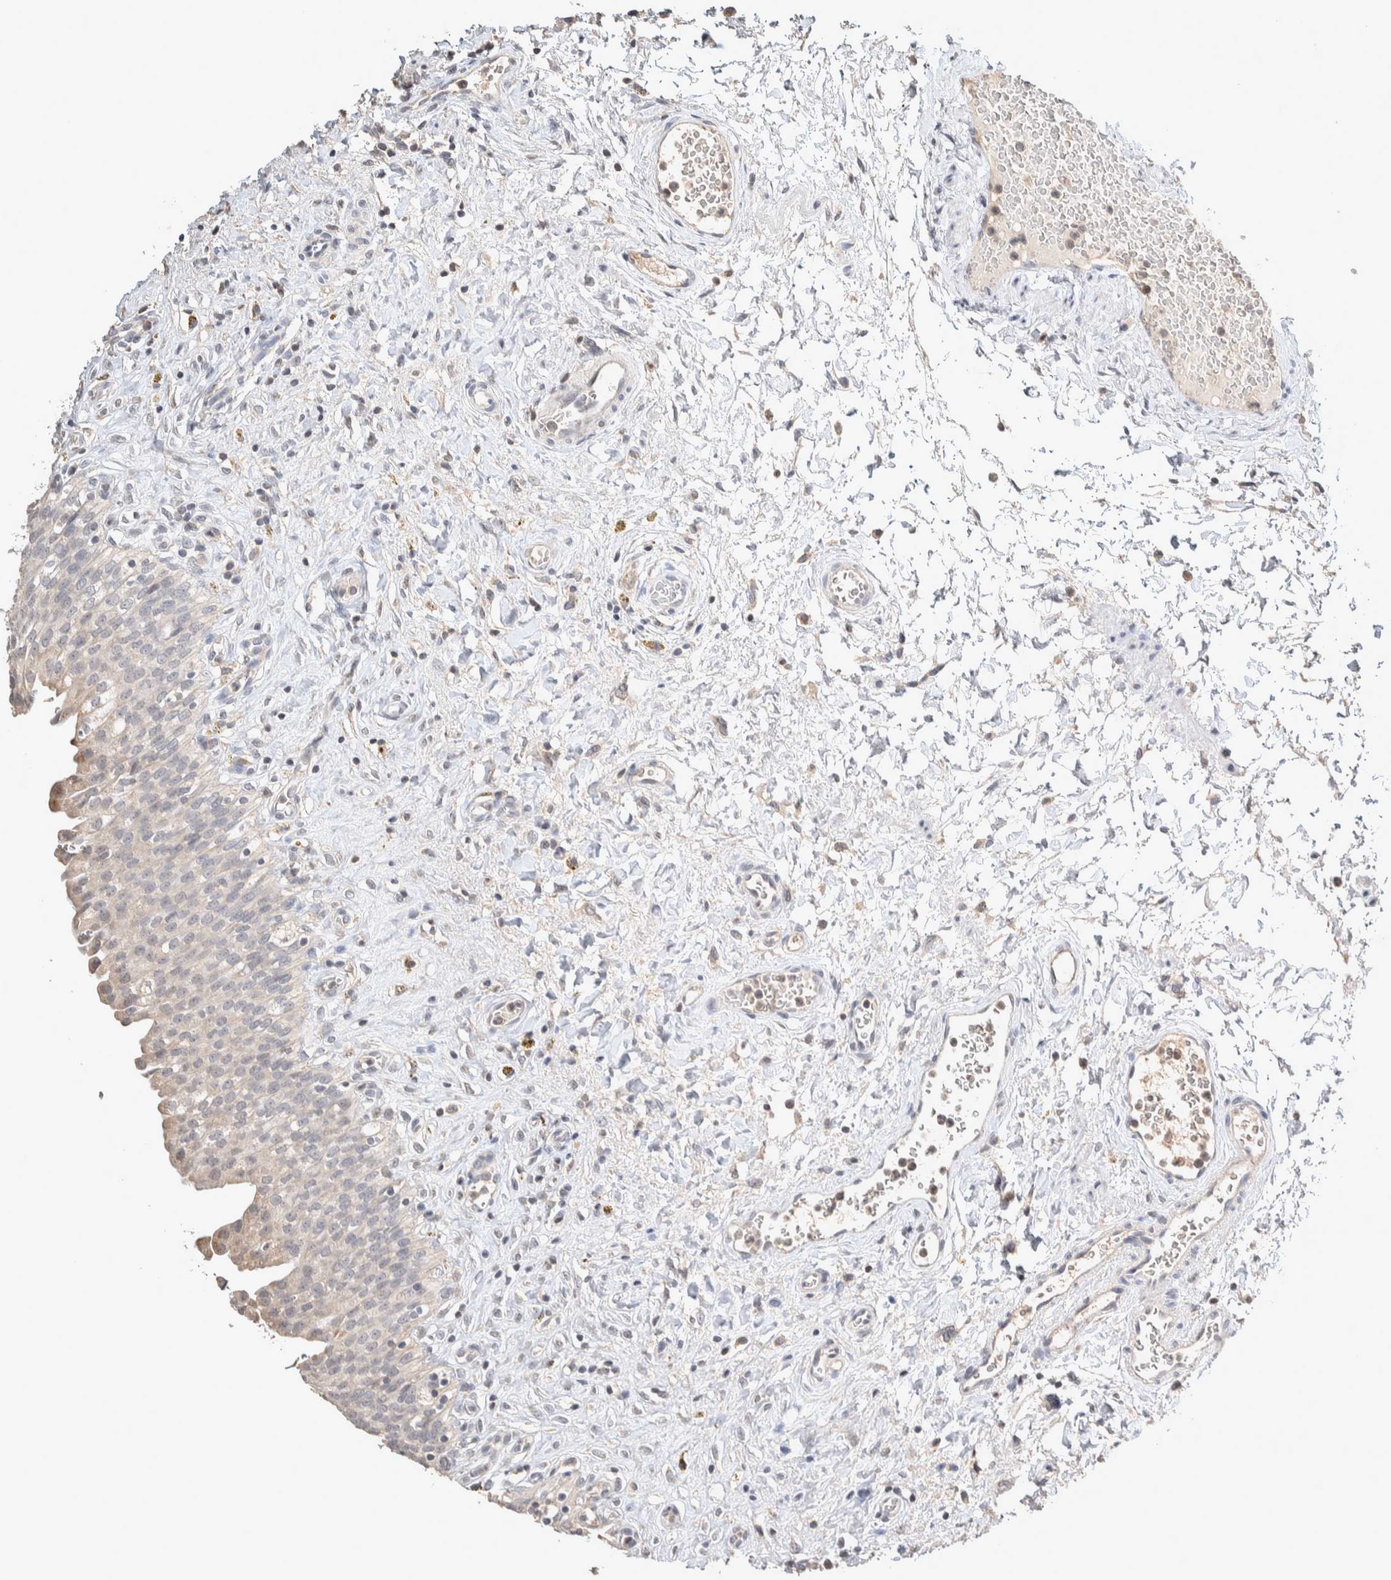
{"staining": {"intensity": "weak", "quantity": "<25%", "location": "cytoplasmic/membranous"}, "tissue": "urinary bladder", "cell_type": "Urothelial cells", "image_type": "normal", "snomed": [{"axis": "morphology", "description": "Urothelial carcinoma, High grade"}, {"axis": "topography", "description": "Urinary bladder"}], "caption": "Protein analysis of benign urinary bladder shows no significant staining in urothelial cells.", "gene": "CRAT", "patient": {"sex": "male", "age": 46}}